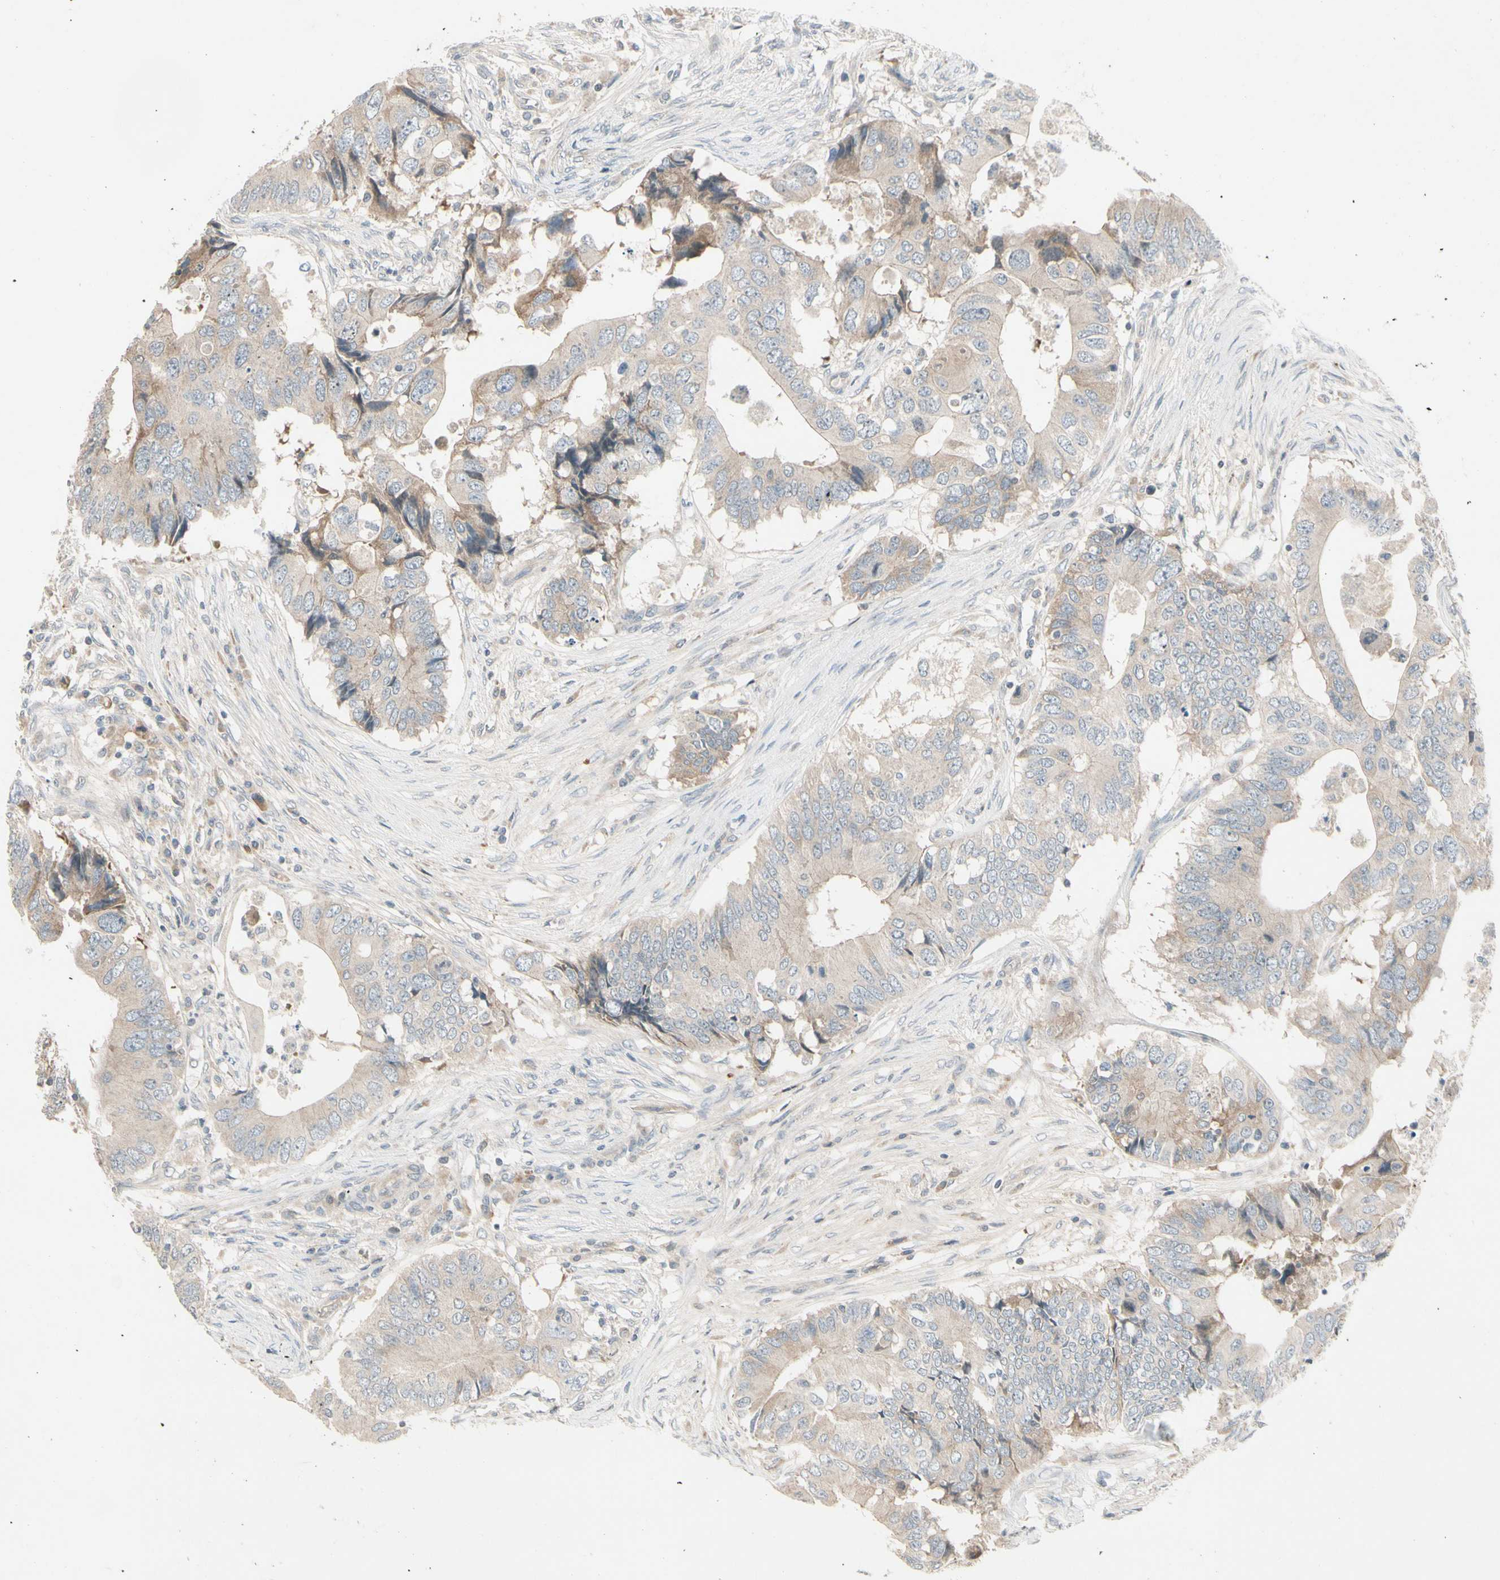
{"staining": {"intensity": "weak", "quantity": ">75%", "location": "cytoplasmic/membranous"}, "tissue": "colorectal cancer", "cell_type": "Tumor cells", "image_type": "cancer", "snomed": [{"axis": "morphology", "description": "Adenocarcinoma, NOS"}, {"axis": "topography", "description": "Colon"}], "caption": "Brown immunohistochemical staining in human colorectal adenocarcinoma demonstrates weak cytoplasmic/membranous positivity in about >75% of tumor cells.", "gene": "ICAM5", "patient": {"sex": "male", "age": 71}}